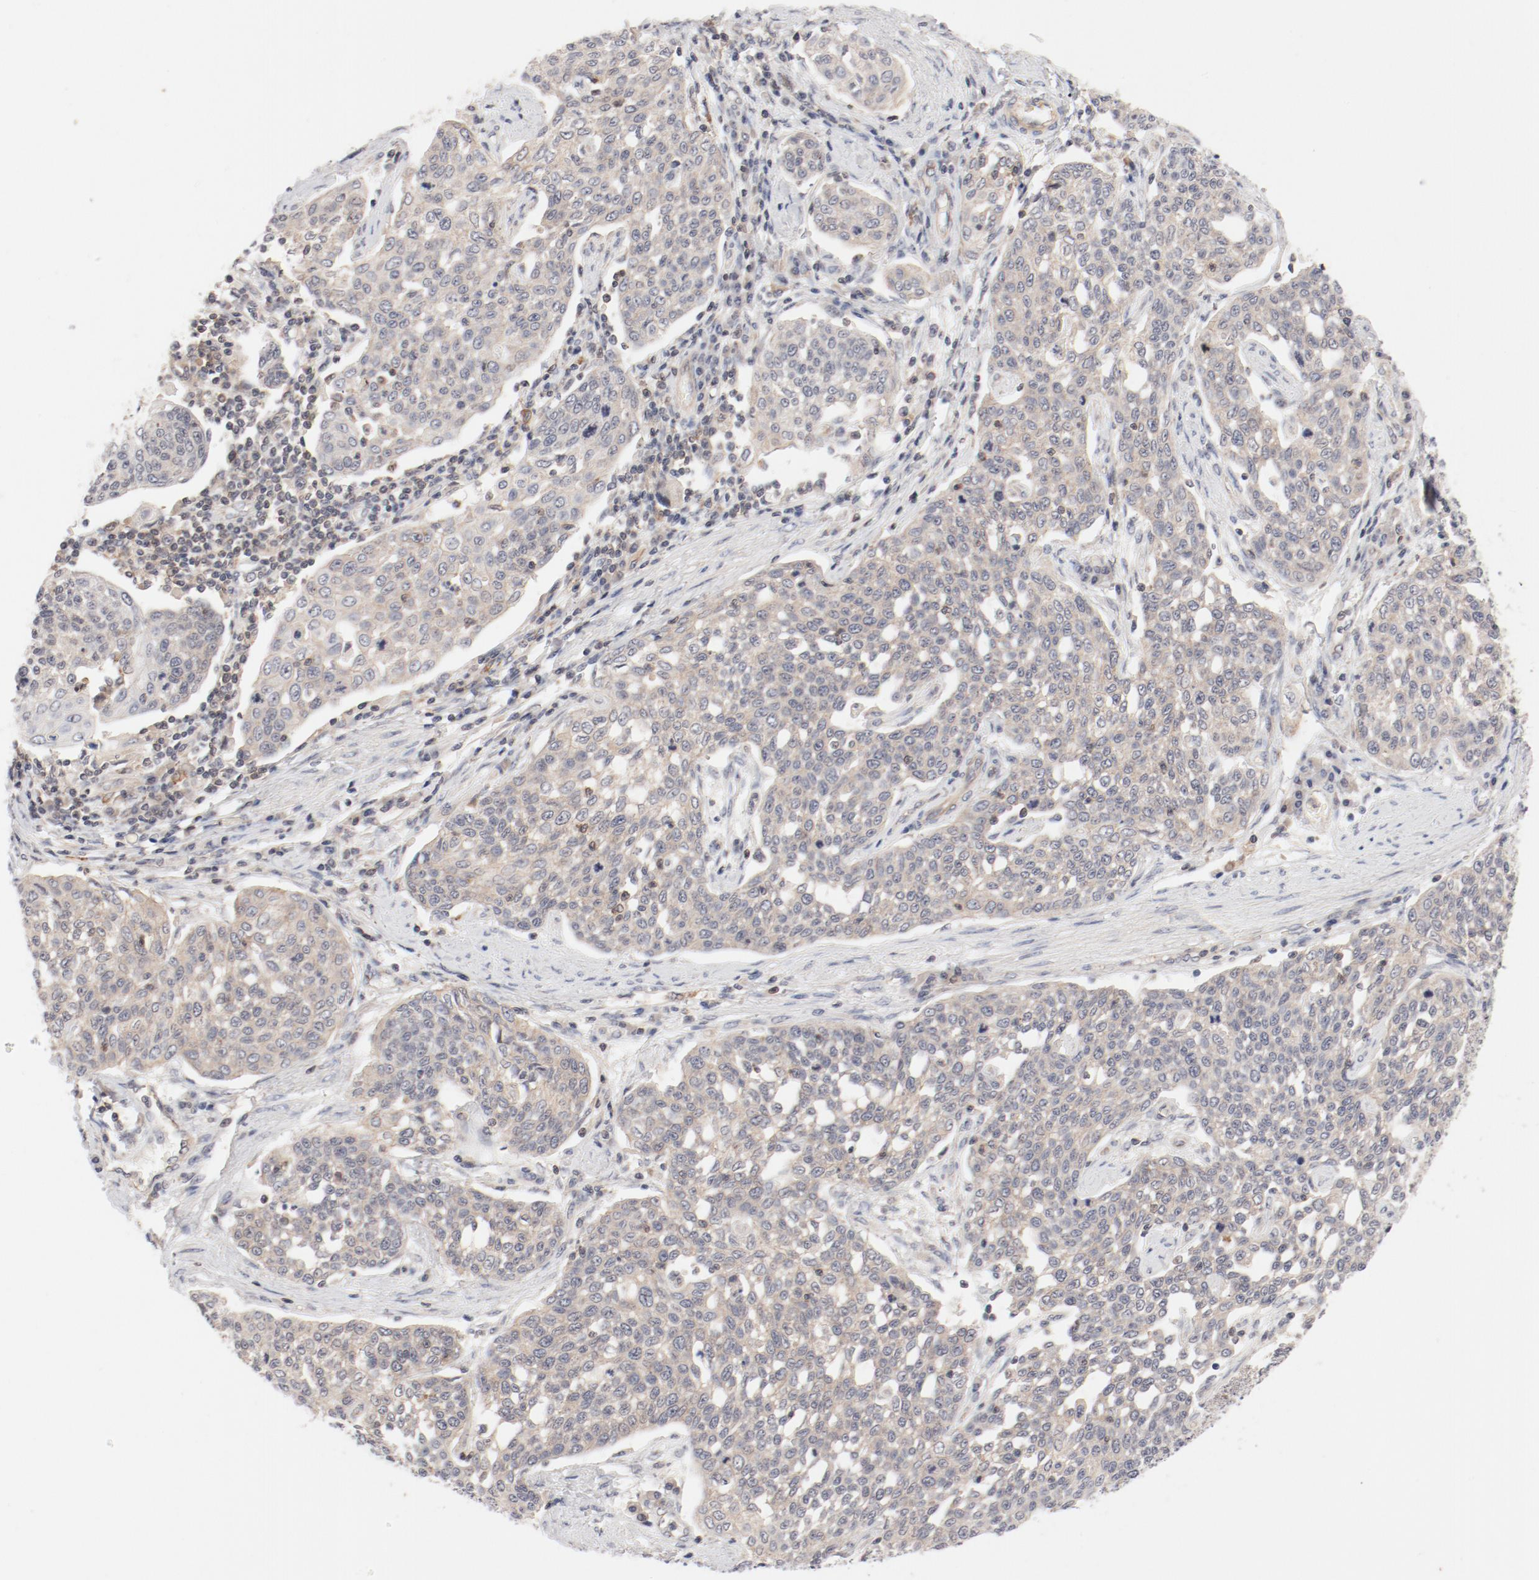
{"staining": {"intensity": "weak", "quantity": "<25%", "location": "cytoplasmic/membranous"}, "tissue": "cervical cancer", "cell_type": "Tumor cells", "image_type": "cancer", "snomed": [{"axis": "morphology", "description": "Squamous cell carcinoma, NOS"}, {"axis": "topography", "description": "Cervix"}], "caption": "The immunohistochemistry micrograph has no significant staining in tumor cells of cervical cancer tissue. (DAB (3,3'-diaminobenzidine) immunohistochemistry visualized using brightfield microscopy, high magnification).", "gene": "ZNF267", "patient": {"sex": "female", "age": 34}}